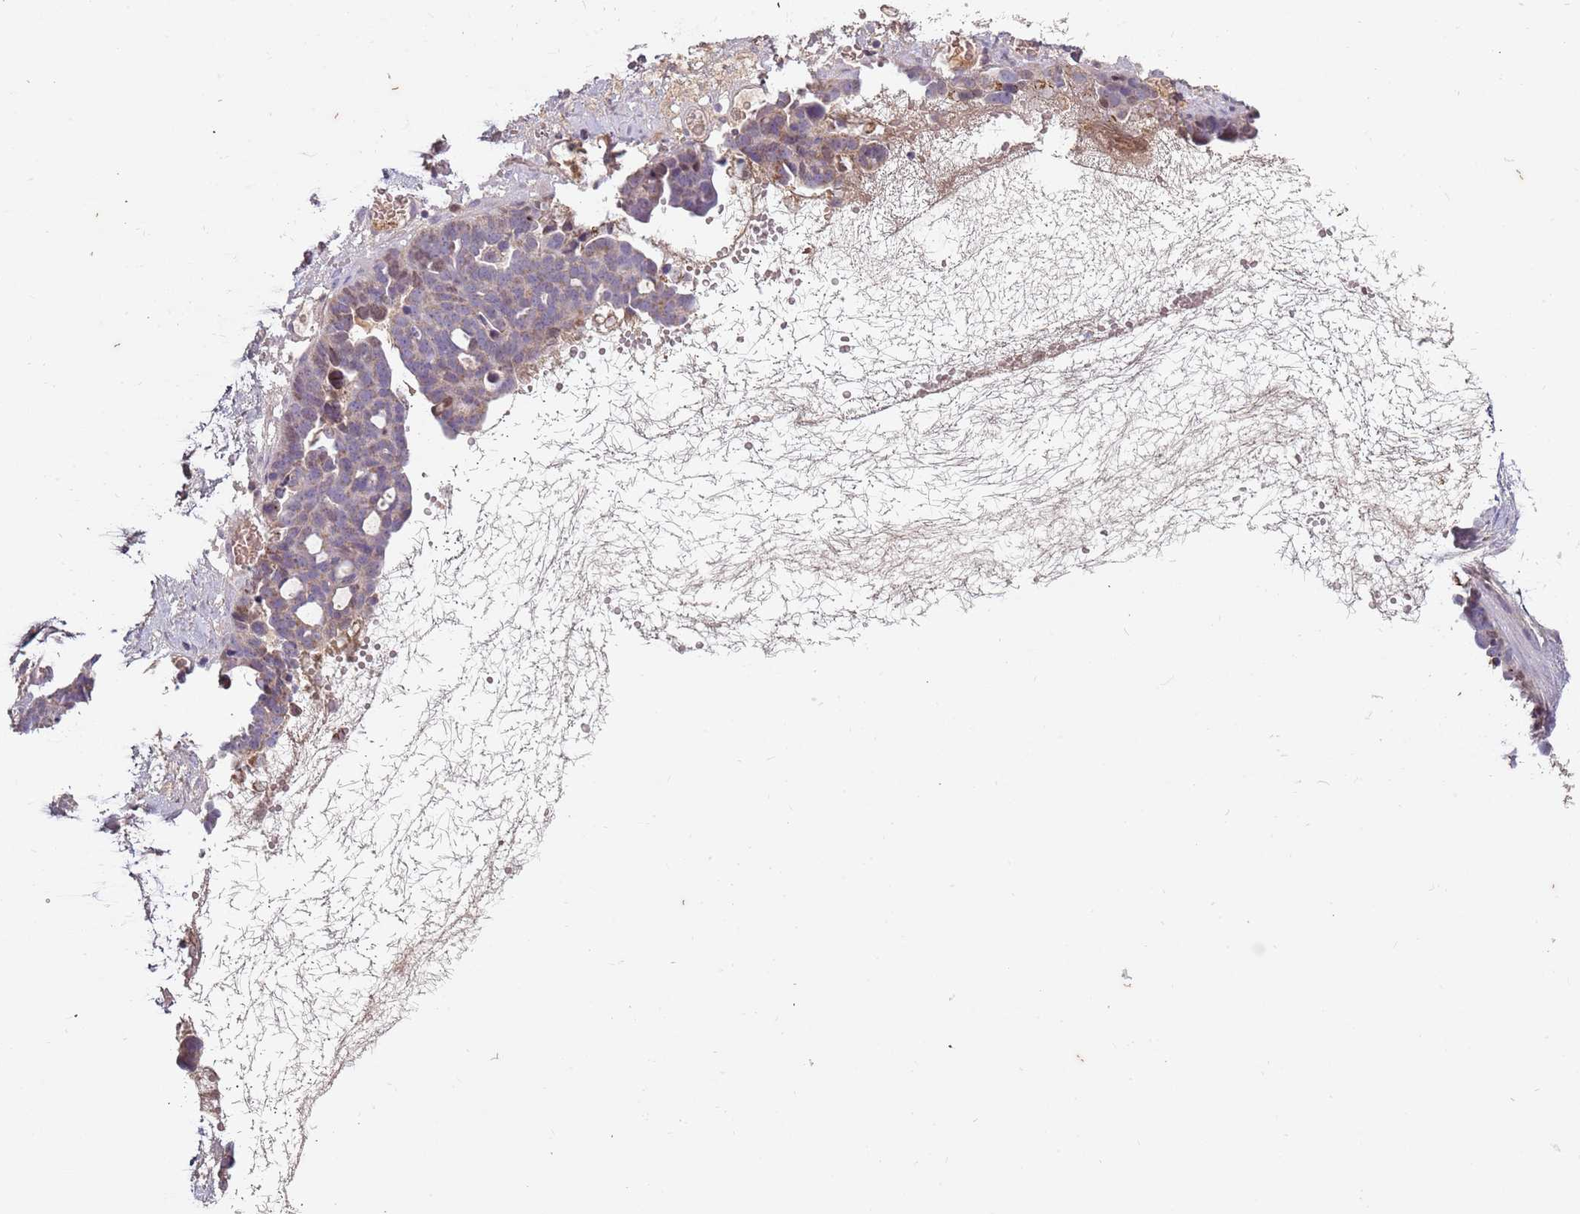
{"staining": {"intensity": "weak", "quantity": "25%-75%", "location": "cytoplasmic/membranous"}, "tissue": "ovarian cancer", "cell_type": "Tumor cells", "image_type": "cancer", "snomed": [{"axis": "morphology", "description": "Cystadenocarcinoma, serous, NOS"}, {"axis": "topography", "description": "Ovary"}], "caption": "Approximately 25%-75% of tumor cells in human serous cystadenocarcinoma (ovarian) reveal weak cytoplasmic/membranous protein staining as visualized by brown immunohistochemical staining.", "gene": "SYS1", "patient": {"sex": "female", "age": 54}}